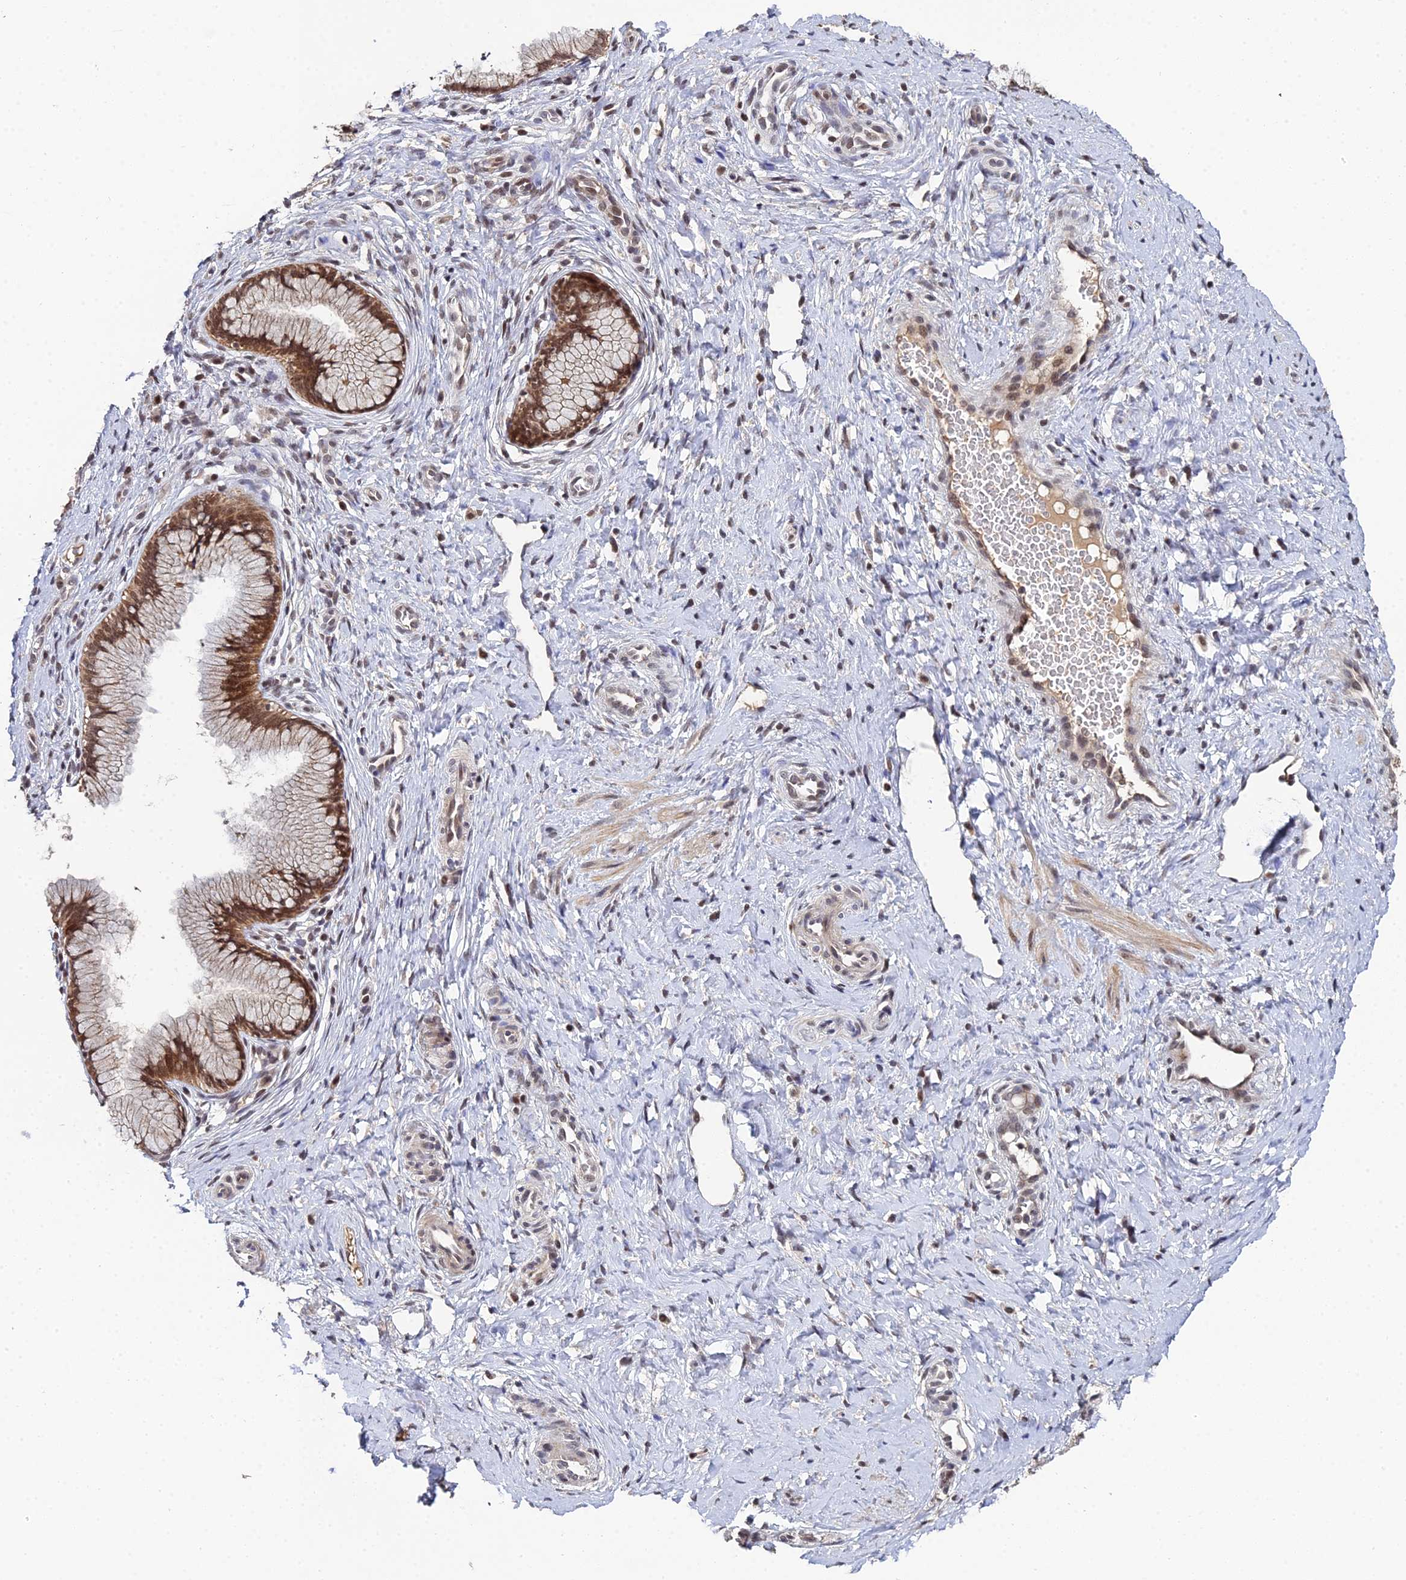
{"staining": {"intensity": "moderate", "quantity": ">75%", "location": "cytoplasmic/membranous,nuclear"}, "tissue": "cervix", "cell_type": "Glandular cells", "image_type": "normal", "snomed": [{"axis": "morphology", "description": "Normal tissue, NOS"}, {"axis": "topography", "description": "Cervix"}], "caption": "Cervix stained with DAB (3,3'-diaminobenzidine) immunohistochemistry (IHC) displays medium levels of moderate cytoplasmic/membranous,nuclear expression in approximately >75% of glandular cells. The protein of interest is stained brown, and the nuclei are stained in blue (DAB (3,3'-diaminobenzidine) IHC with brightfield microscopy, high magnification).", "gene": "BIVM", "patient": {"sex": "female", "age": 36}}